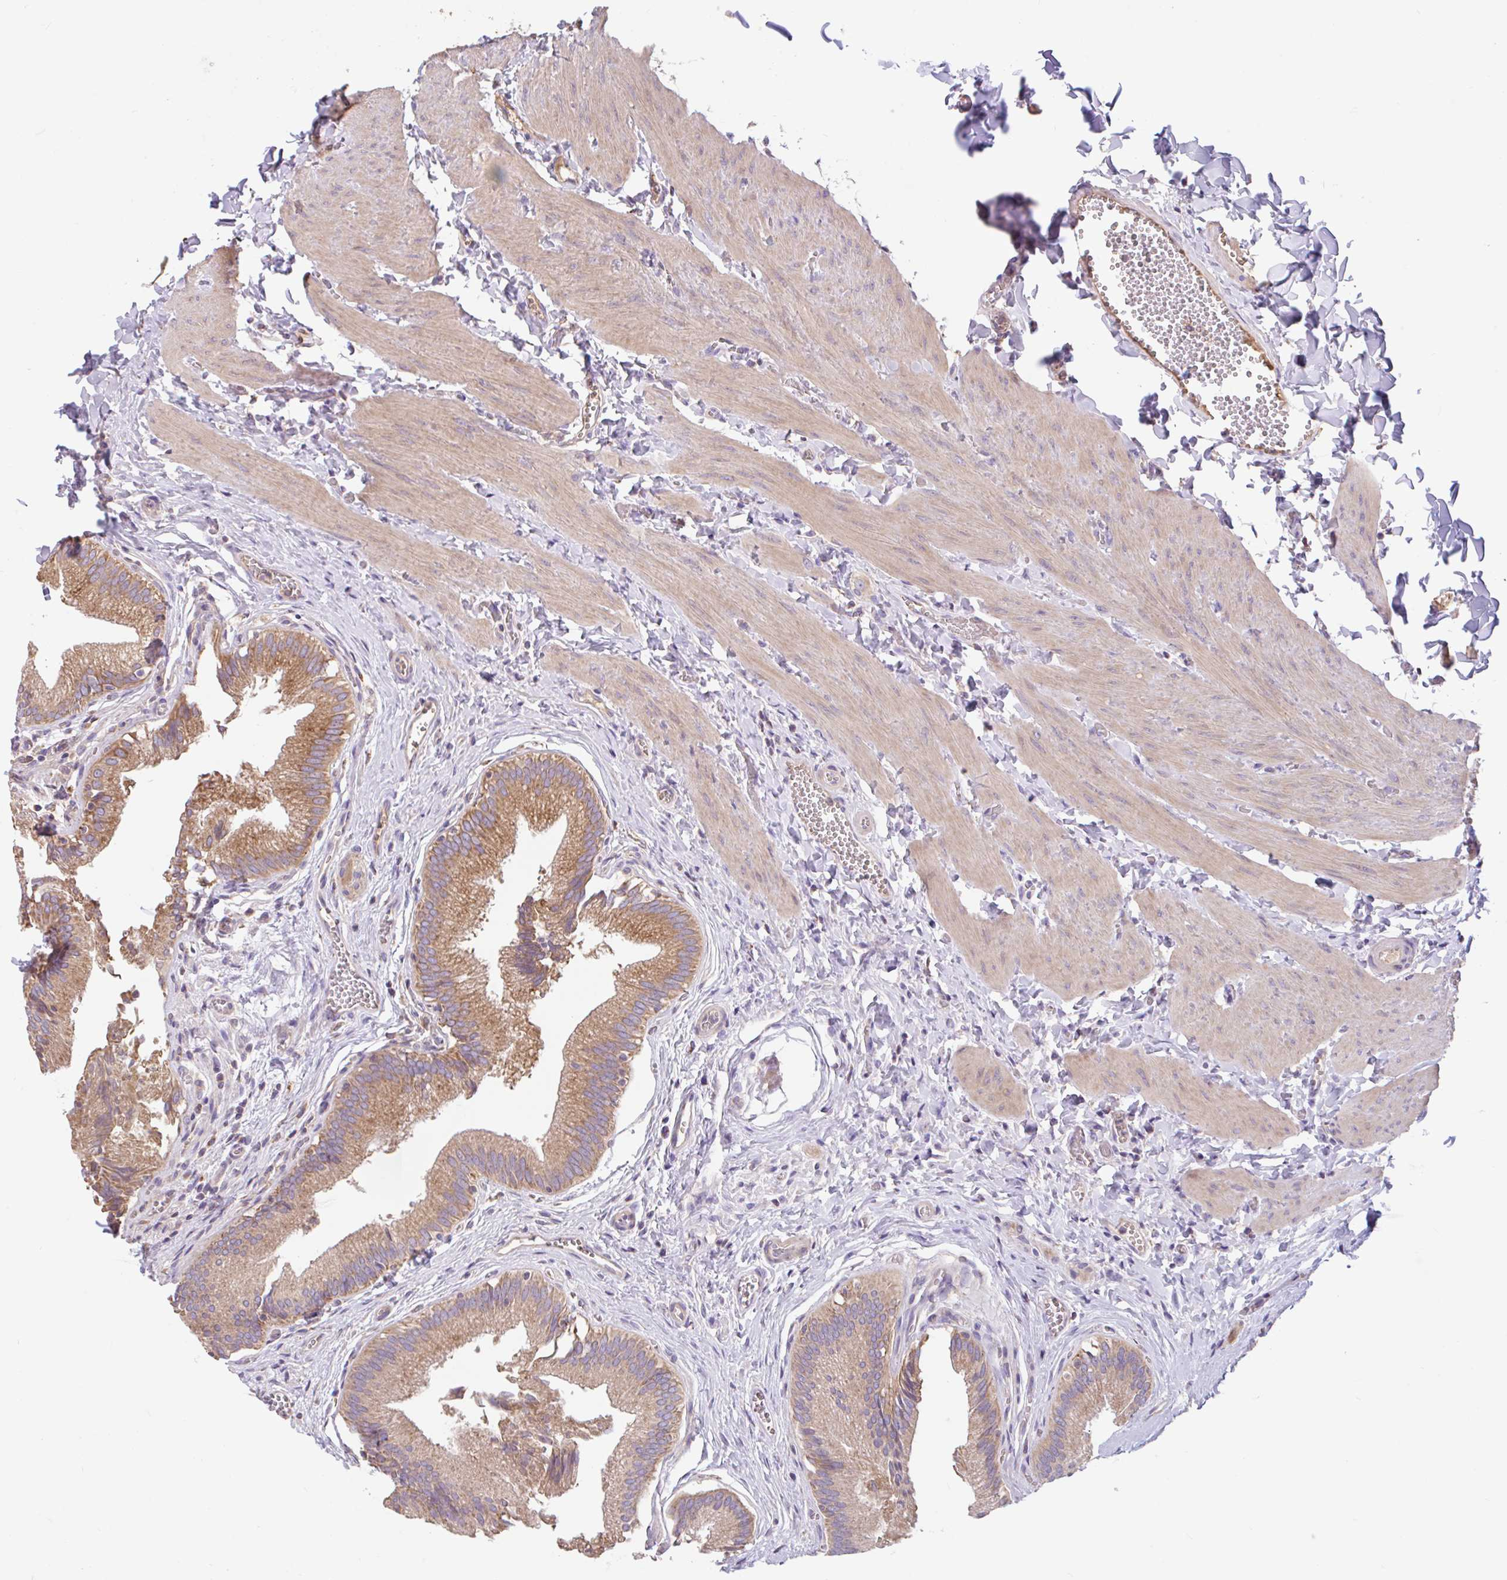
{"staining": {"intensity": "moderate", "quantity": ">75%", "location": "cytoplasmic/membranous"}, "tissue": "gallbladder", "cell_type": "Glandular cells", "image_type": "normal", "snomed": [{"axis": "morphology", "description": "Normal tissue, NOS"}, {"axis": "topography", "description": "Gallbladder"}], "caption": "A brown stain shows moderate cytoplasmic/membranous expression of a protein in glandular cells of unremarkable gallbladder. (DAB IHC with brightfield microscopy, high magnification).", "gene": "RALBP1", "patient": {"sex": "male", "age": 17}}